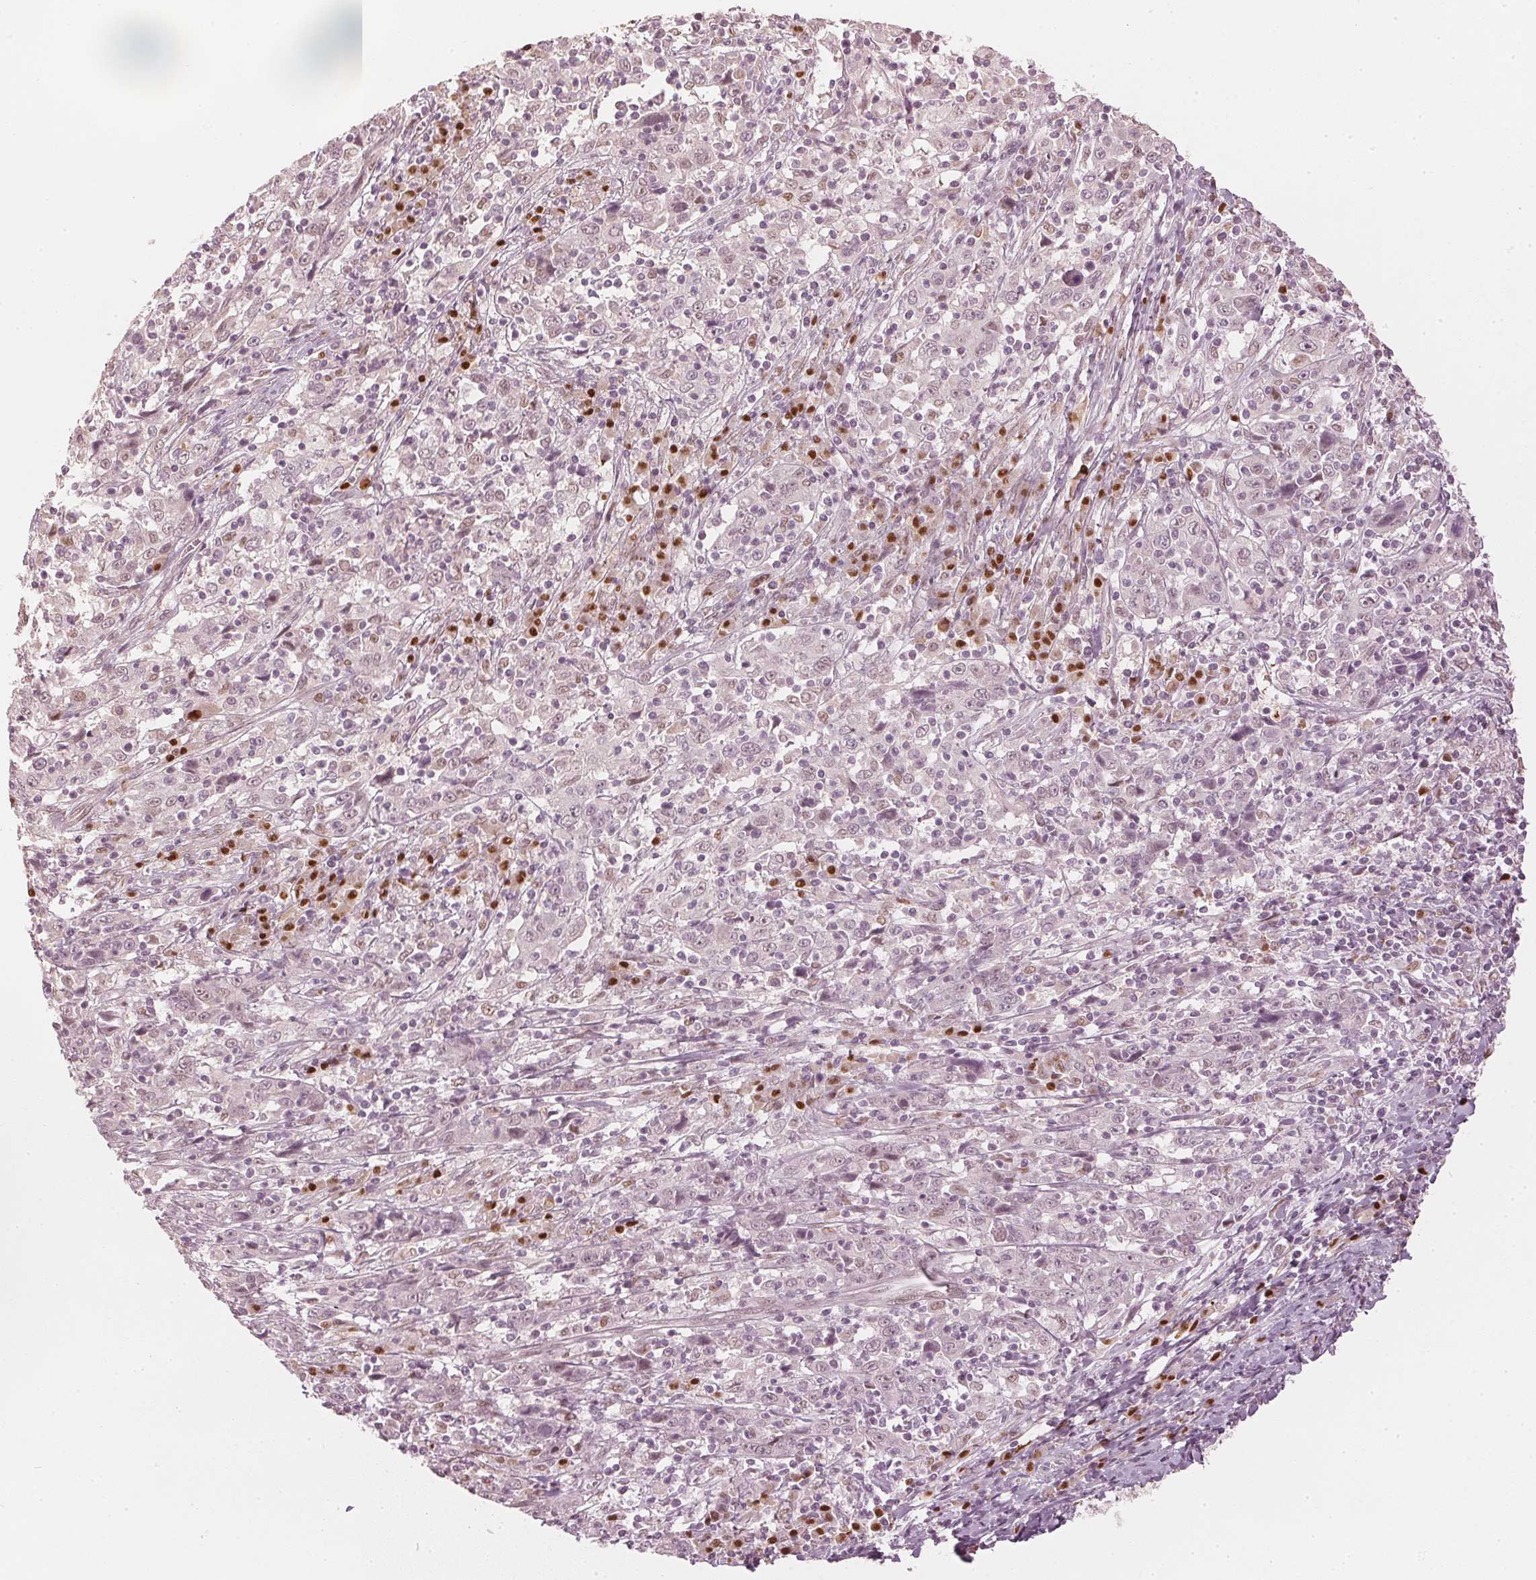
{"staining": {"intensity": "negative", "quantity": "none", "location": "none"}, "tissue": "cervical cancer", "cell_type": "Tumor cells", "image_type": "cancer", "snomed": [{"axis": "morphology", "description": "Squamous cell carcinoma, NOS"}, {"axis": "topography", "description": "Cervix"}], "caption": "Immunohistochemistry of human cervical cancer (squamous cell carcinoma) reveals no expression in tumor cells.", "gene": "SLC39A3", "patient": {"sex": "female", "age": 46}}